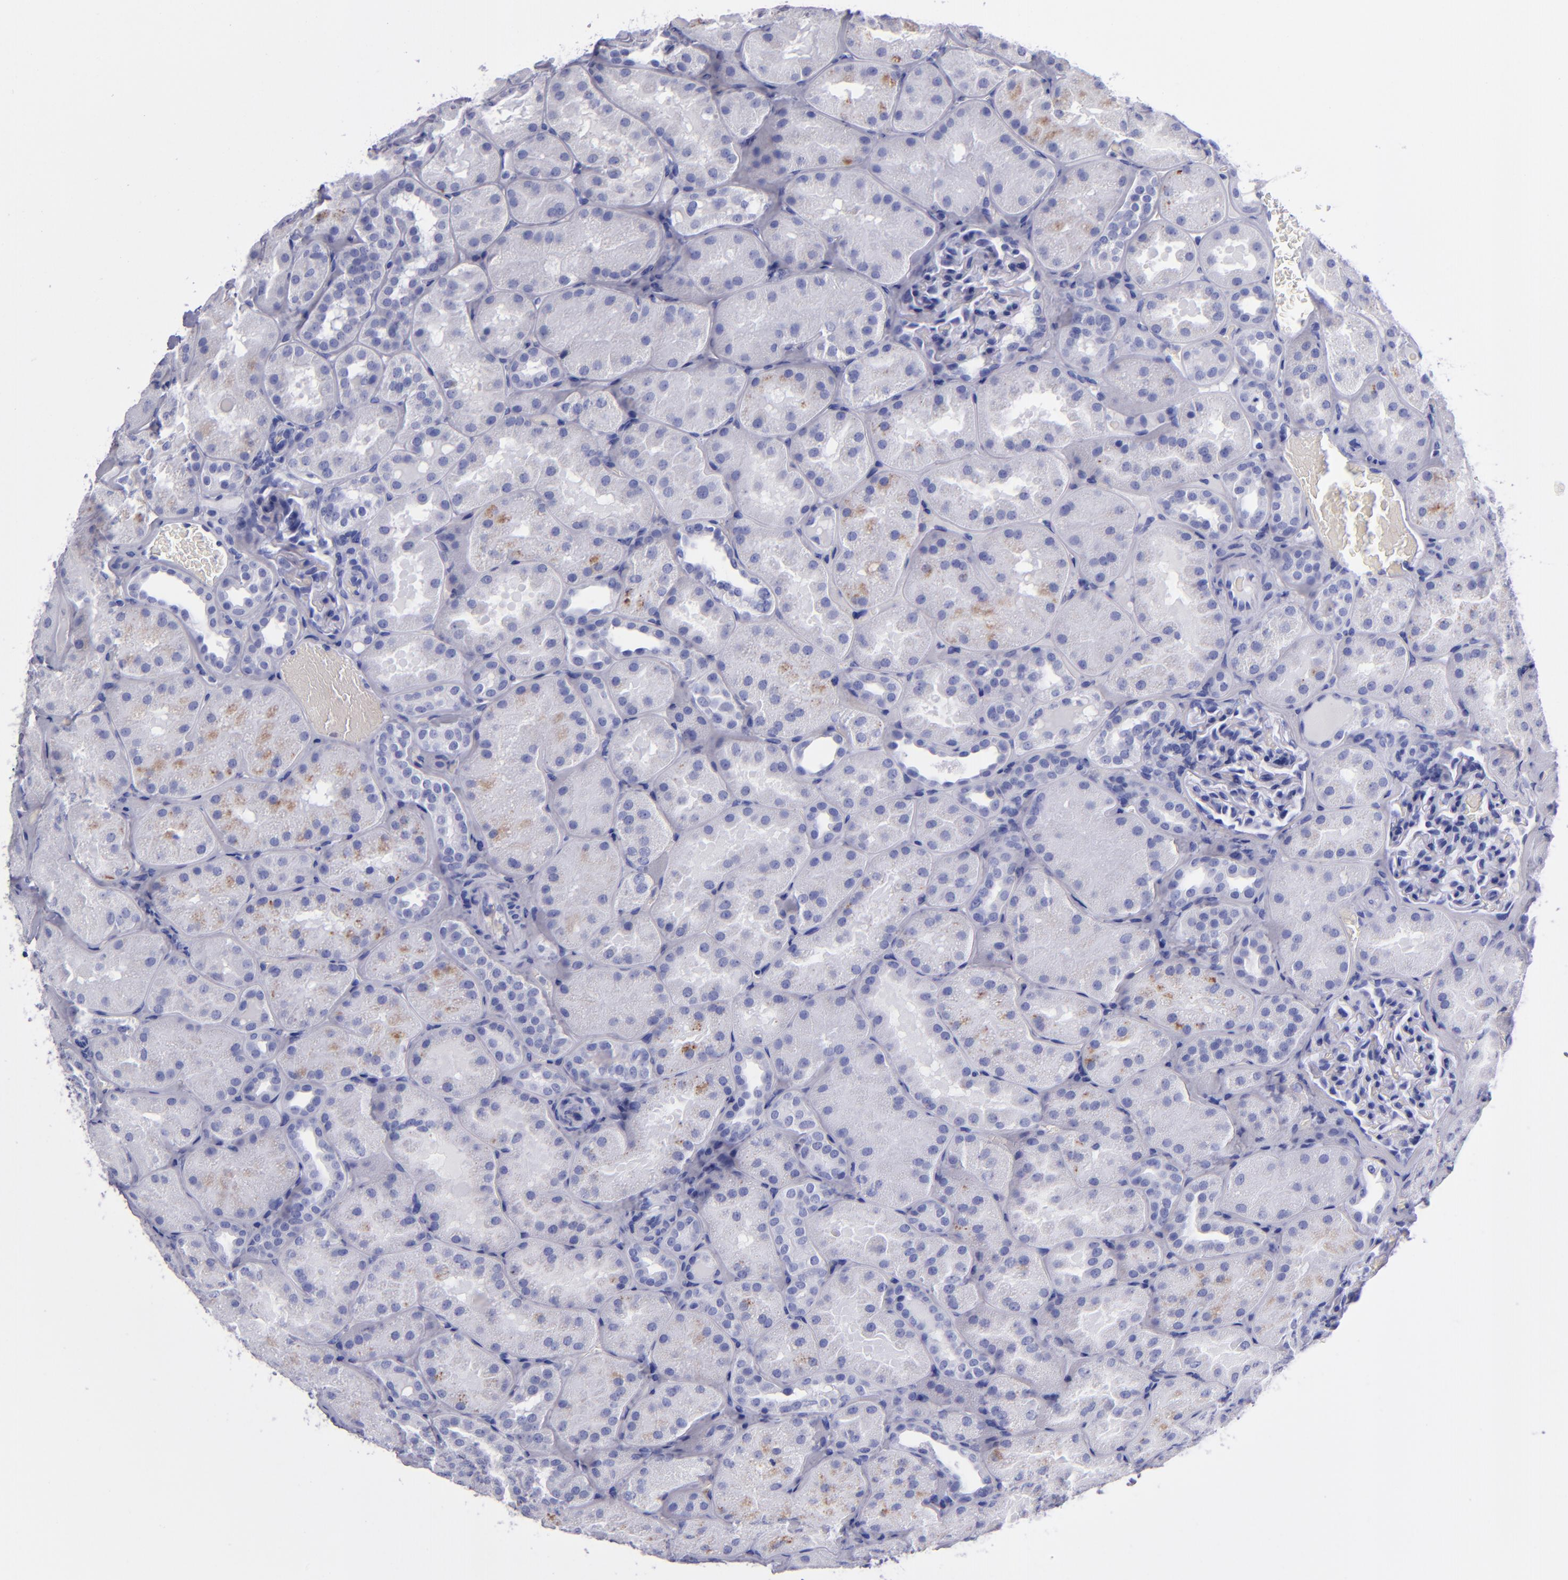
{"staining": {"intensity": "negative", "quantity": "none", "location": "none"}, "tissue": "kidney", "cell_type": "Cells in glomeruli", "image_type": "normal", "snomed": [{"axis": "morphology", "description": "Normal tissue, NOS"}, {"axis": "topography", "description": "Kidney"}], "caption": "A high-resolution photomicrograph shows IHC staining of unremarkable kidney, which reveals no significant positivity in cells in glomeruli. (Stains: DAB immunohistochemistry with hematoxylin counter stain, Microscopy: brightfield microscopy at high magnification).", "gene": "CD38", "patient": {"sex": "male", "age": 28}}